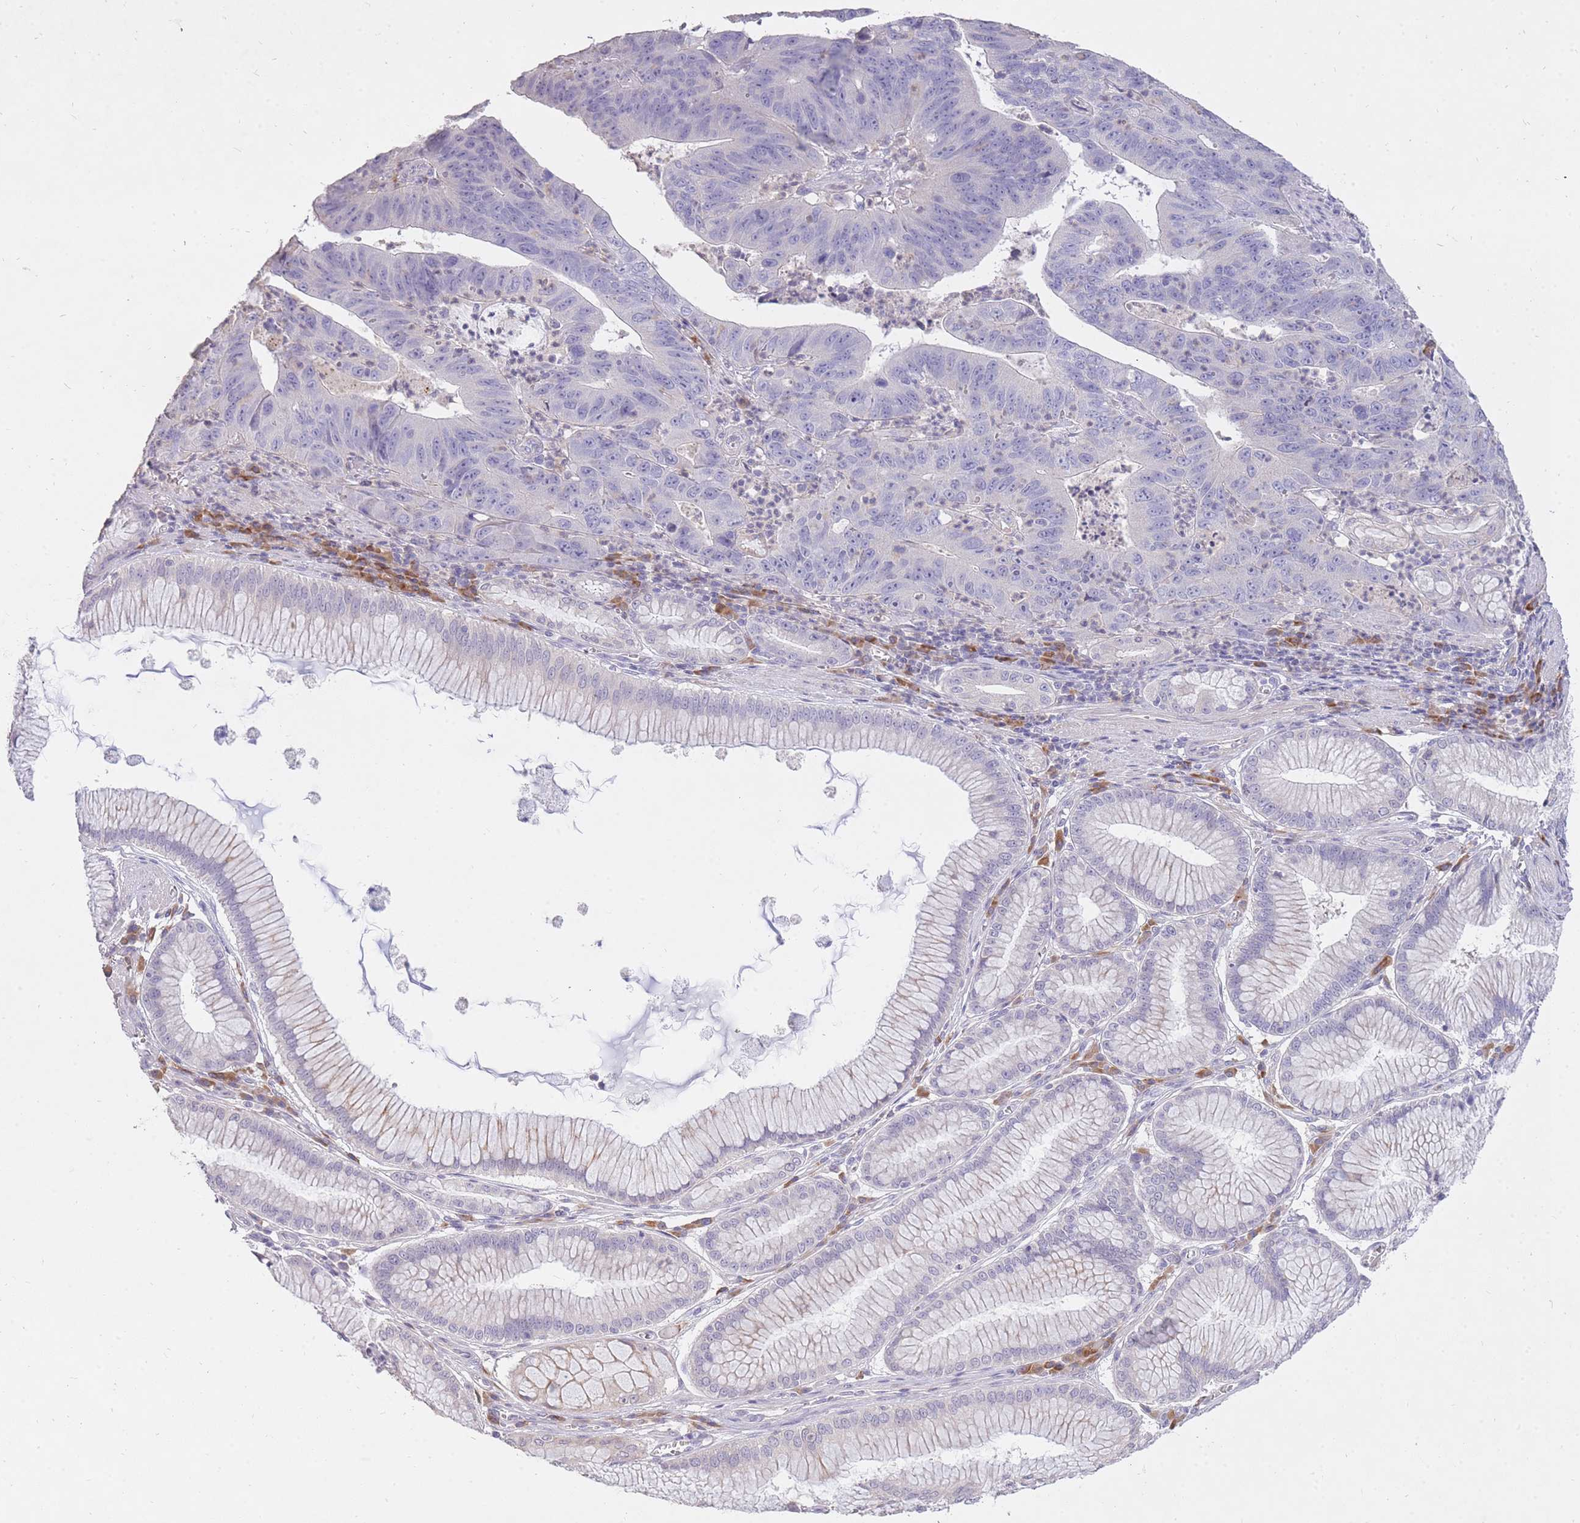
{"staining": {"intensity": "negative", "quantity": "none", "location": "none"}, "tissue": "stomach cancer", "cell_type": "Tumor cells", "image_type": "cancer", "snomed": [{"axis": "morphology", "description": "Adenocarcinoma, NOS"}, {"axis": "topography", "description": "Stomach"}], "caption": "Tumor cells are negative for brown protein staining in adenocarcinoma (stomach).", "gene": "FRG2C", "patient": {"sex": "male", "age": 59}}